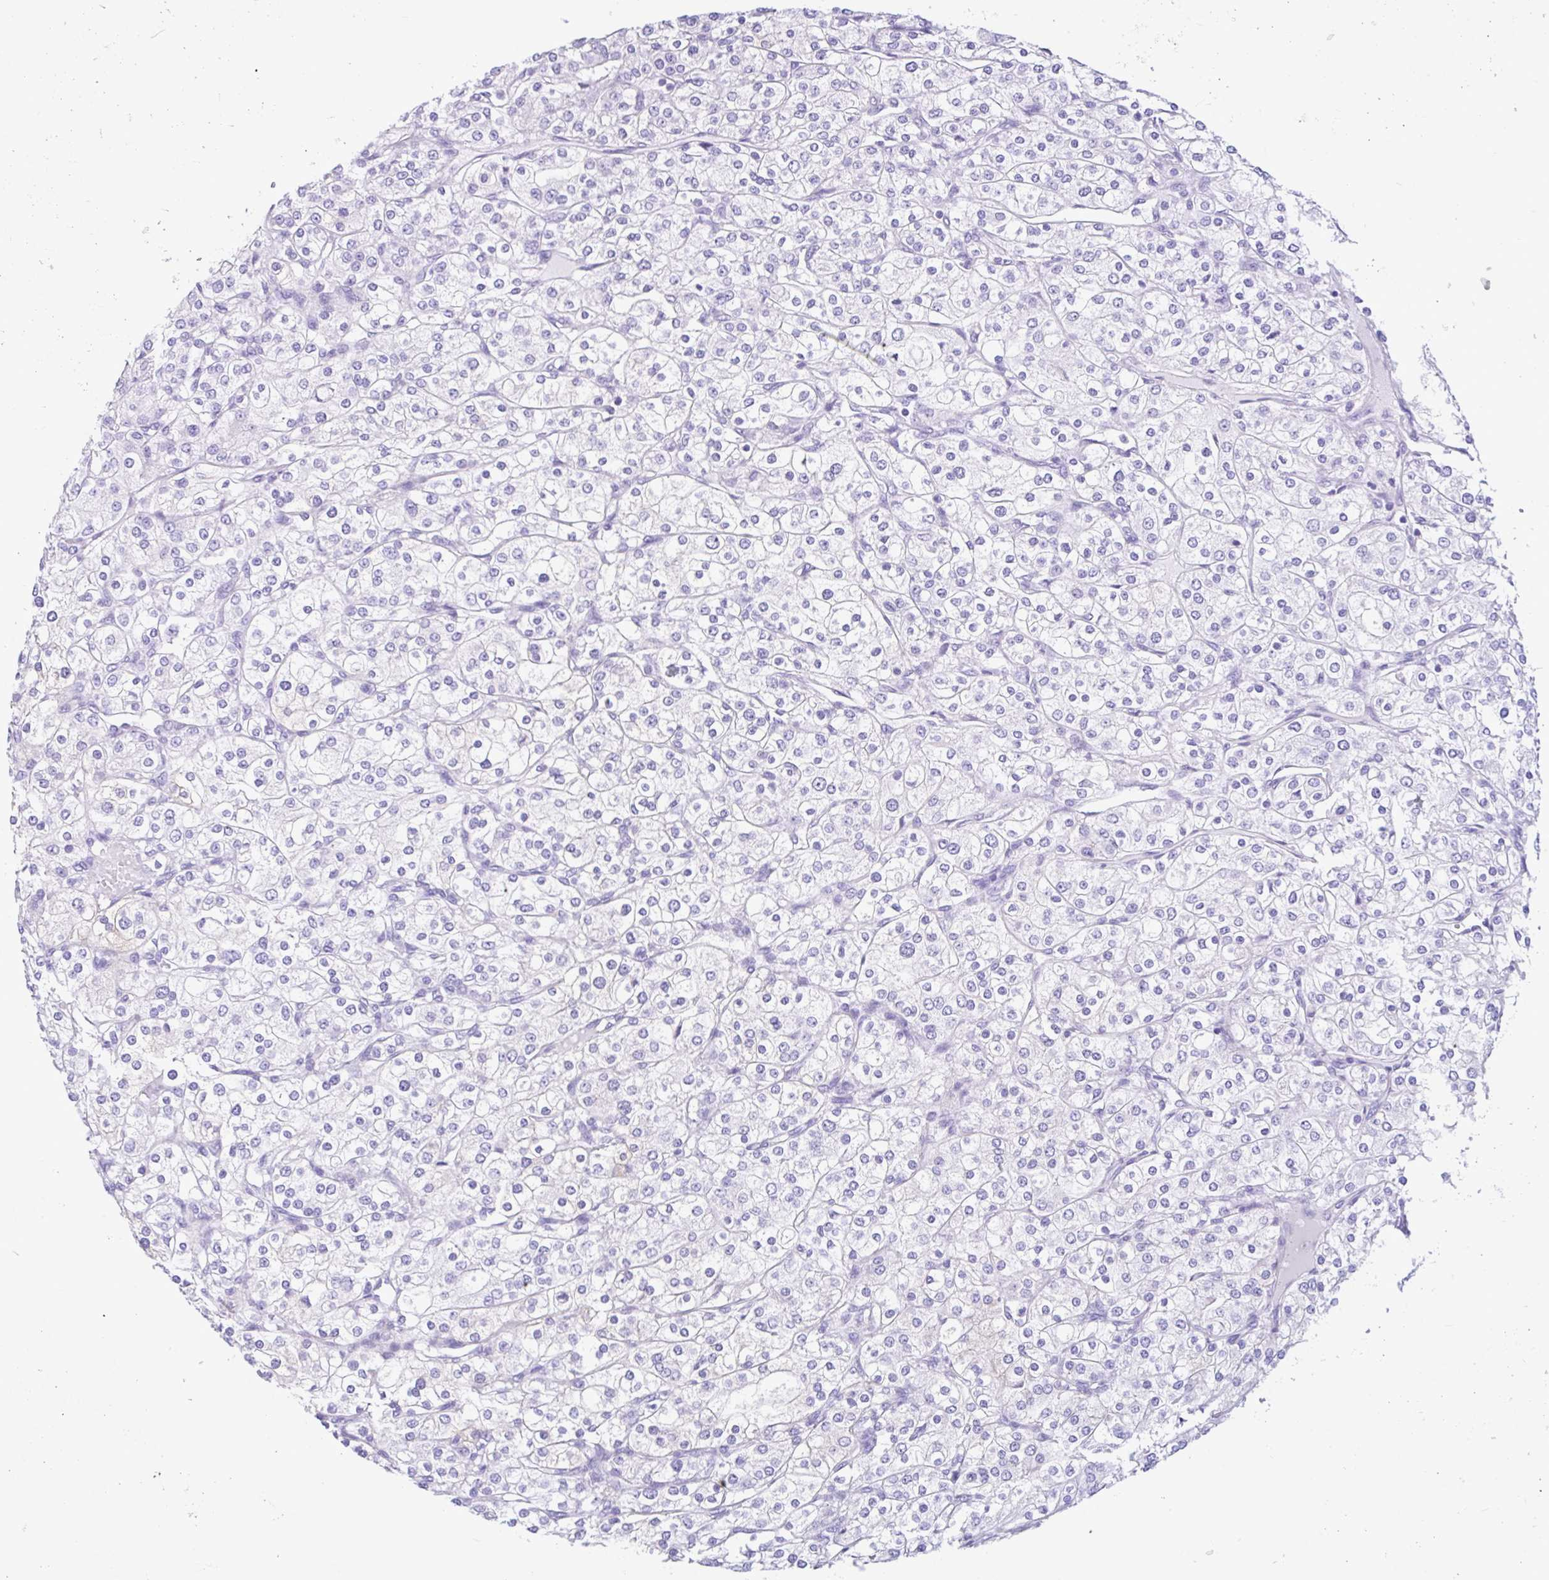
{"staining": {"intensity": "negative", "quantity": "none", "location": "none"}, "tissue": "renal cancer", "cell_type": "Tumor cells", "image_type": "cancer", "snomed": [{"axis": "morphology", "description": "Adenocarcinoma, NOS"}, {"axis": "topography", "description": "Kidney"}], "caption": "Micrograph shows no protein positivity in tumor cells of adenocarcinoma (renal) tissue.", "gene": "OR4N4", "patient": {"sex": "male", "age": 80}}